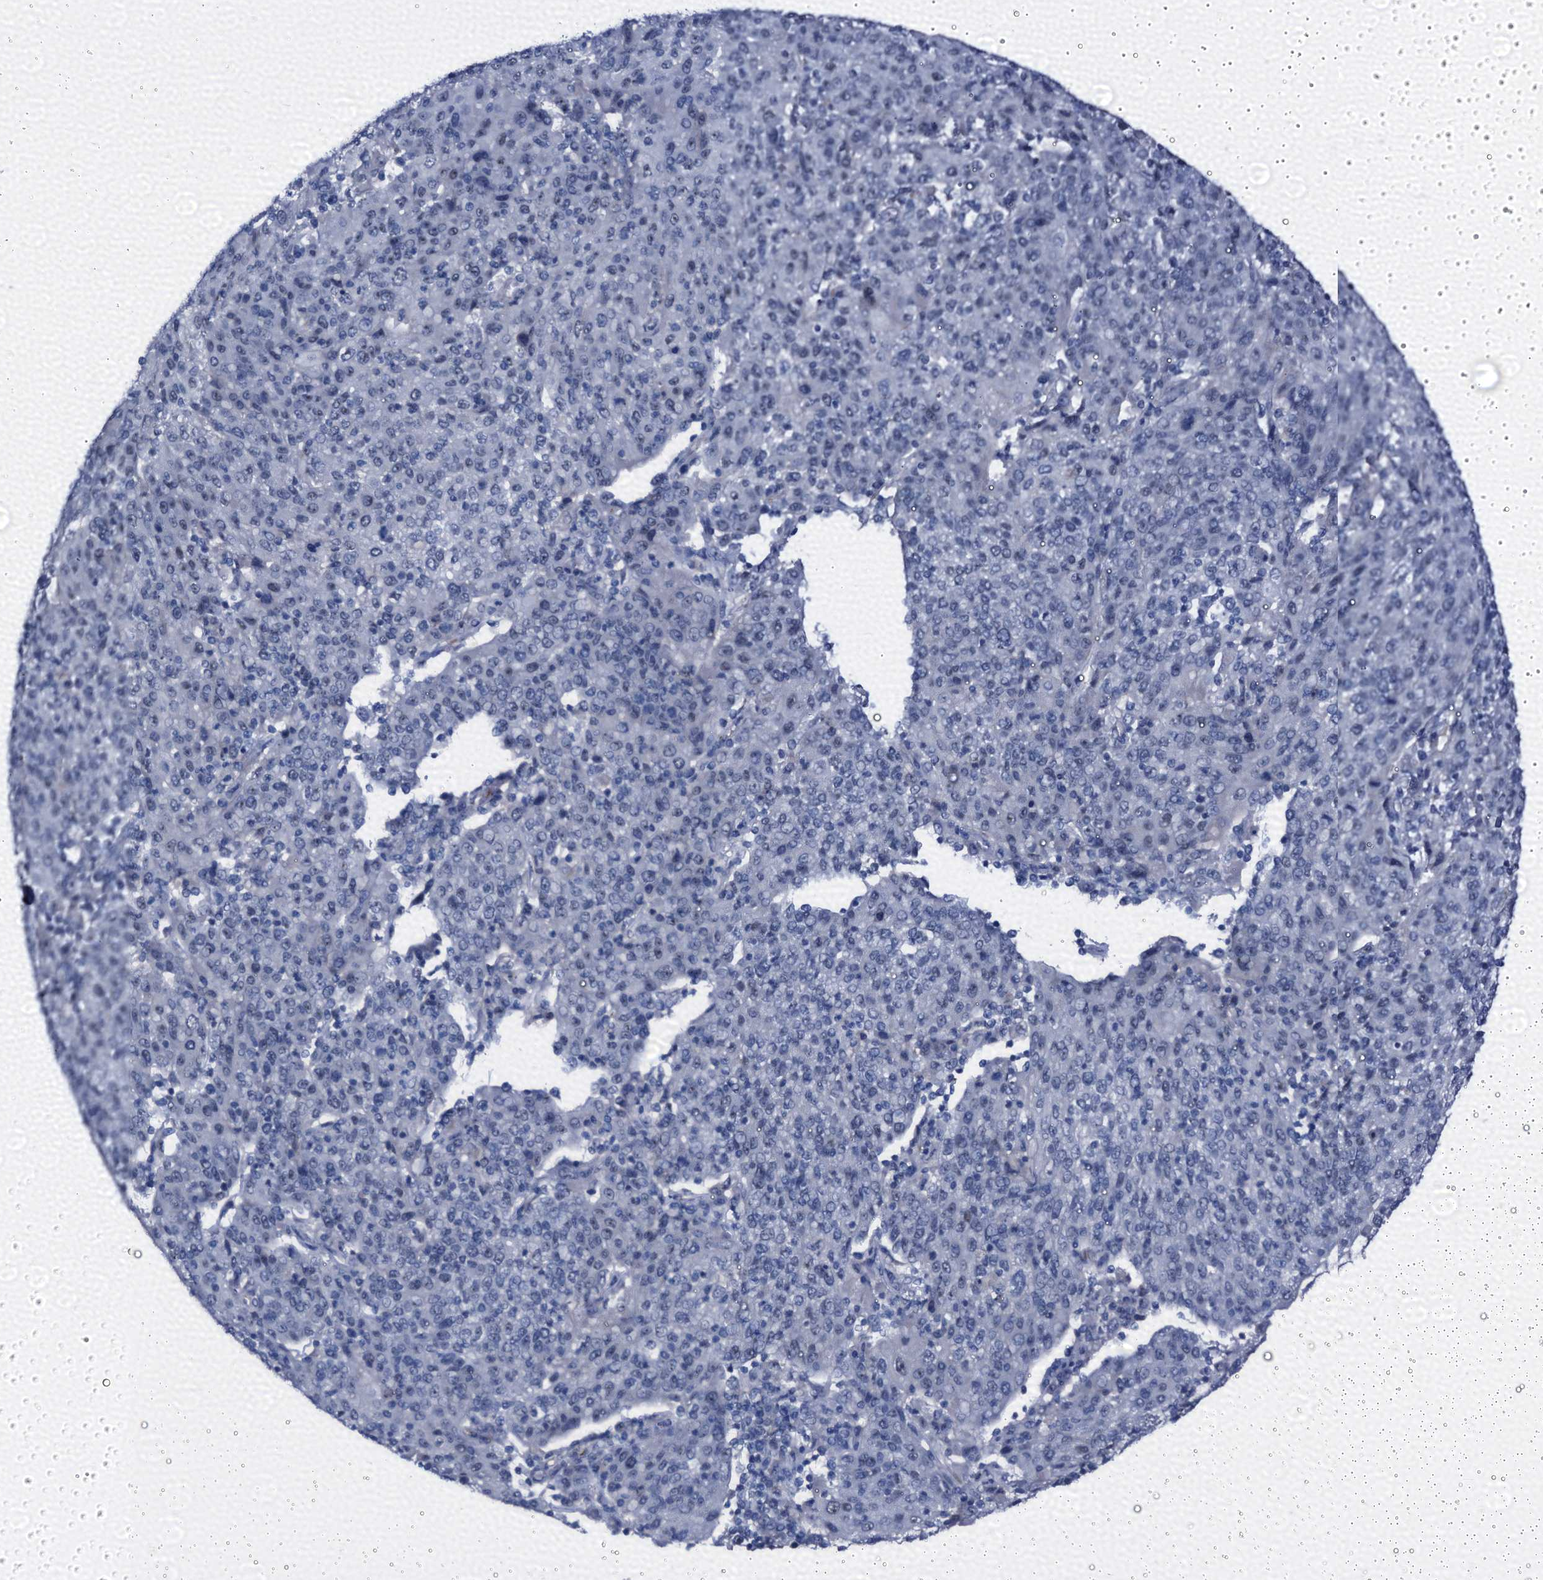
{"staining": {"intensity": "negative", "quantity": "none", "location": "none"}, "tissue": "cervical cancer", "cell_type": "Tumor cells", "image_type": "cancer", "snomed": [{"axis": "morphology", "description": "Squamous cell carcinoma, NOS"}, {"axis": "topography", "description": "Cervix"}], "caption": "Tumor cells show no significant protein positivity in squamous cell carcinoma (cervical).", "gene": "EMG1", "patient": {"sex": "female", "age": 67}}